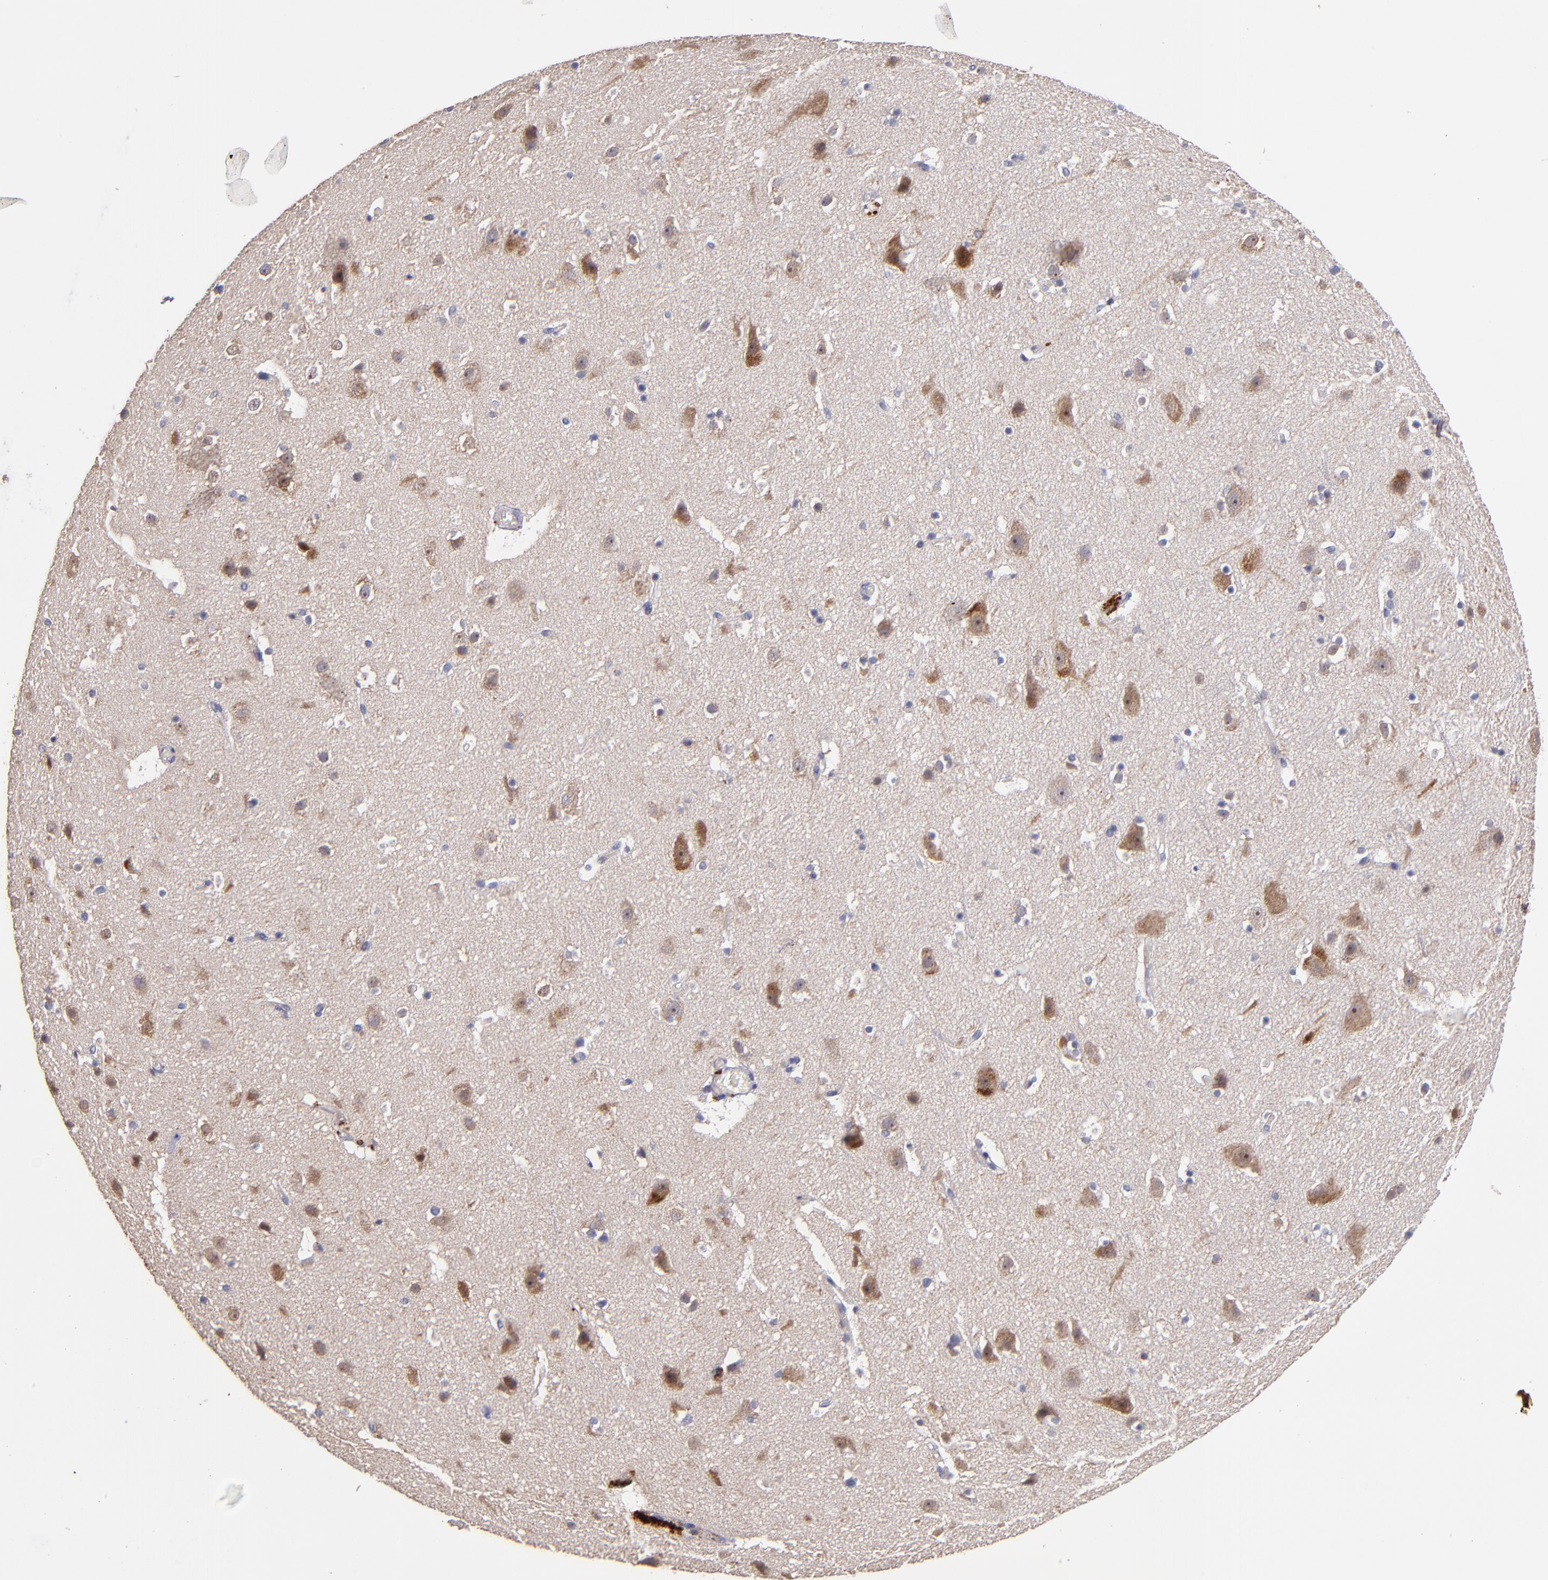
{"staining": {"intensity": "negative", "quantity": "none", "location": "none"}, "tissue": "cerebral cortex", "cell_type": "Endothelial cells", "image_type": "normal", "snomed": [{"axis": "morphology", "description": "Normal tissue, NOS"}, {"axis": "topography", "description": "Cerebral cortex"}], "caption": "Immunohistochemistry micrograph of normal cerebral cortex stained for a protein (brown), which shows no expression in endothelial cells.", "gene": "MAGEE1", "patient": {"sex": "male", "age": 45}}